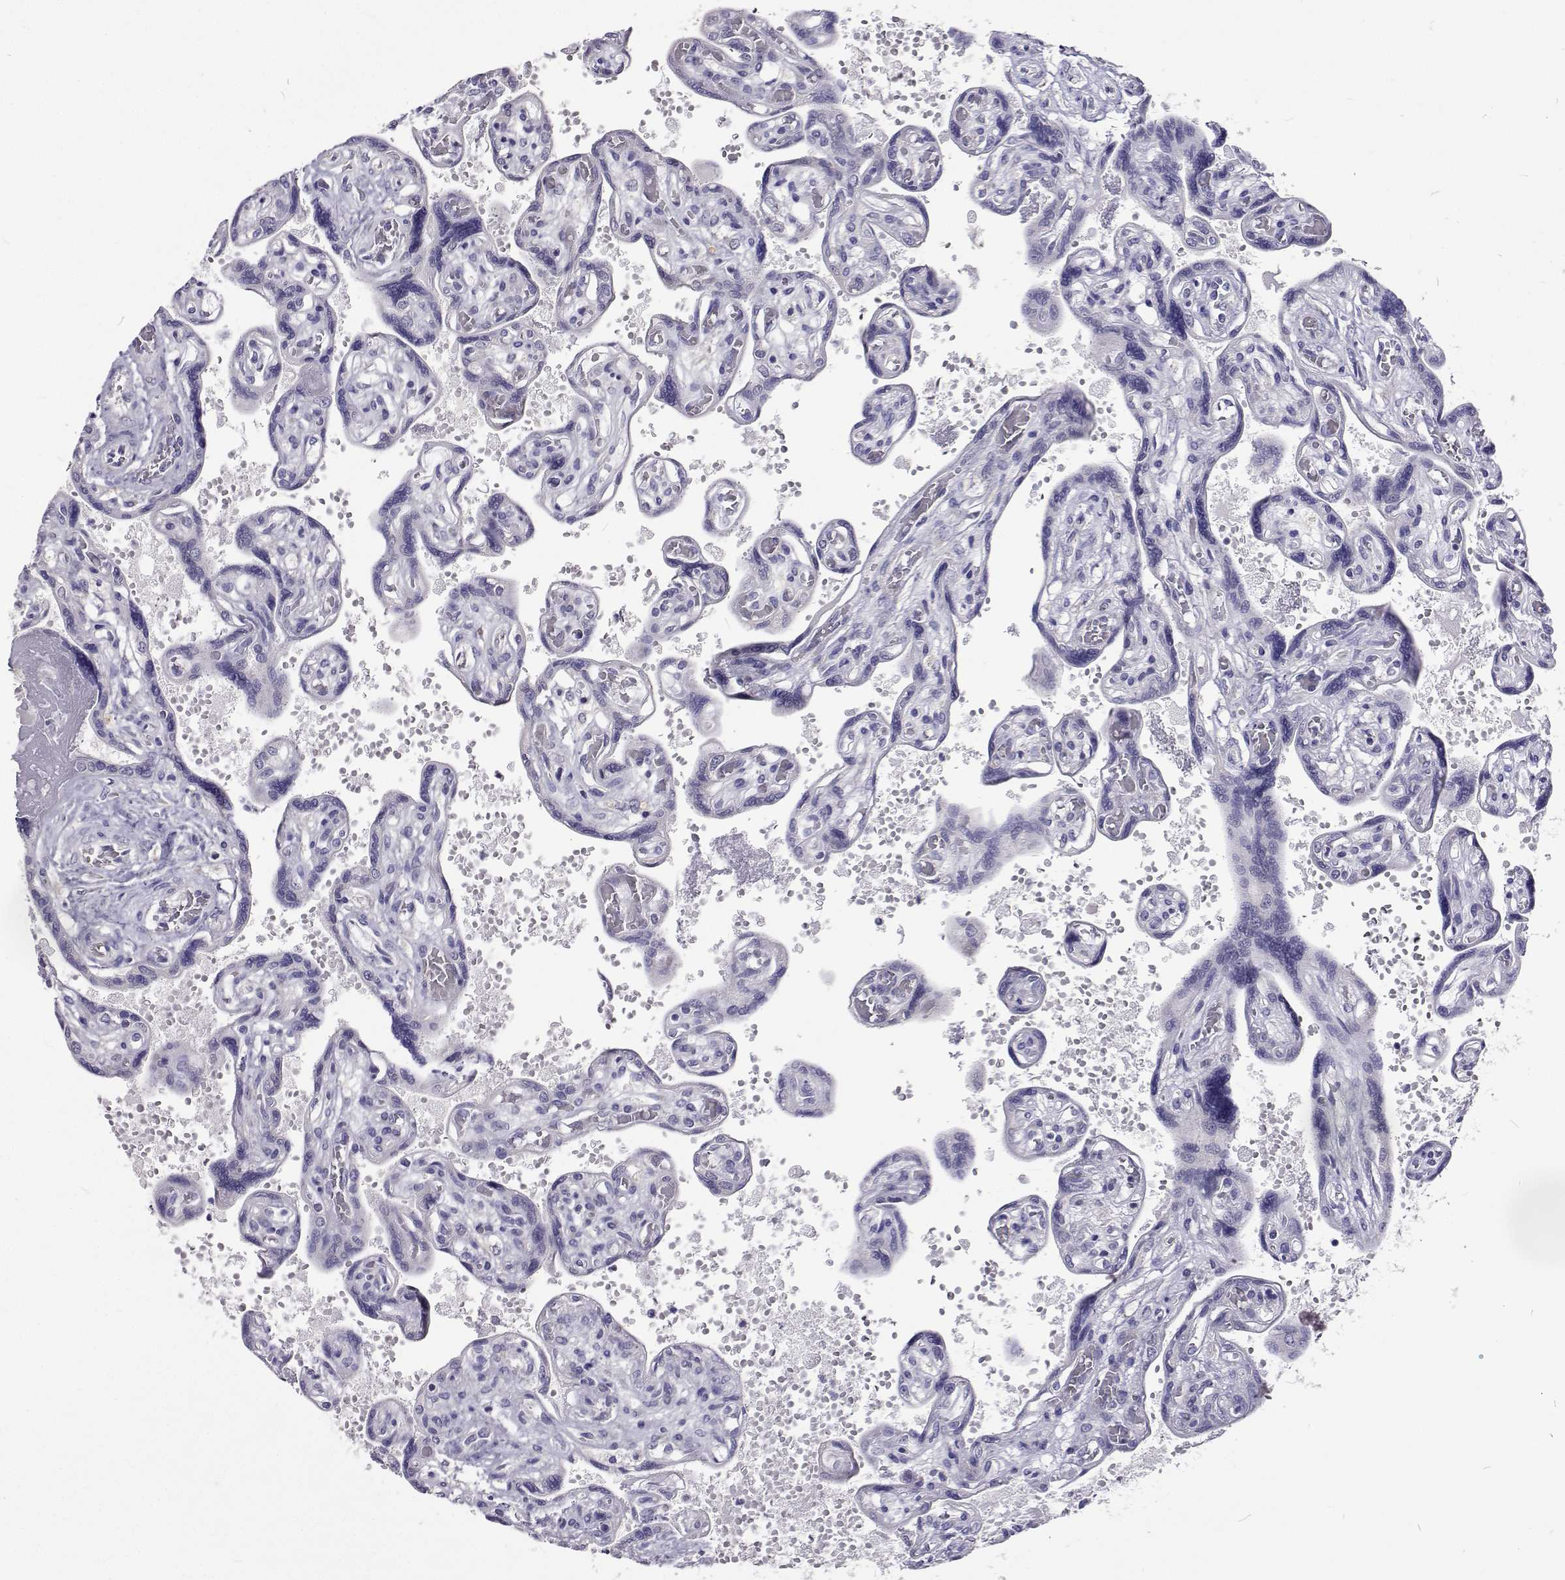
{"staining": {"intensity": "negative", "quantity": "none", "location": "none"}, "tissue": "placenta", "cell_type": "Decidual cells", "image_type": "normal", "snomed": [{"axis": "morphology", "description": "Normal tissue, NOS"}, {"axis": "topography", "description": "Placenta"}], "caption": "There is no significant staining in decidual cells of placenta. (DAB immunohistochemistry with hematoxylin counter stain).", "gene": "LHFPL7", "patient": {"sex": "female", "age": 32}}